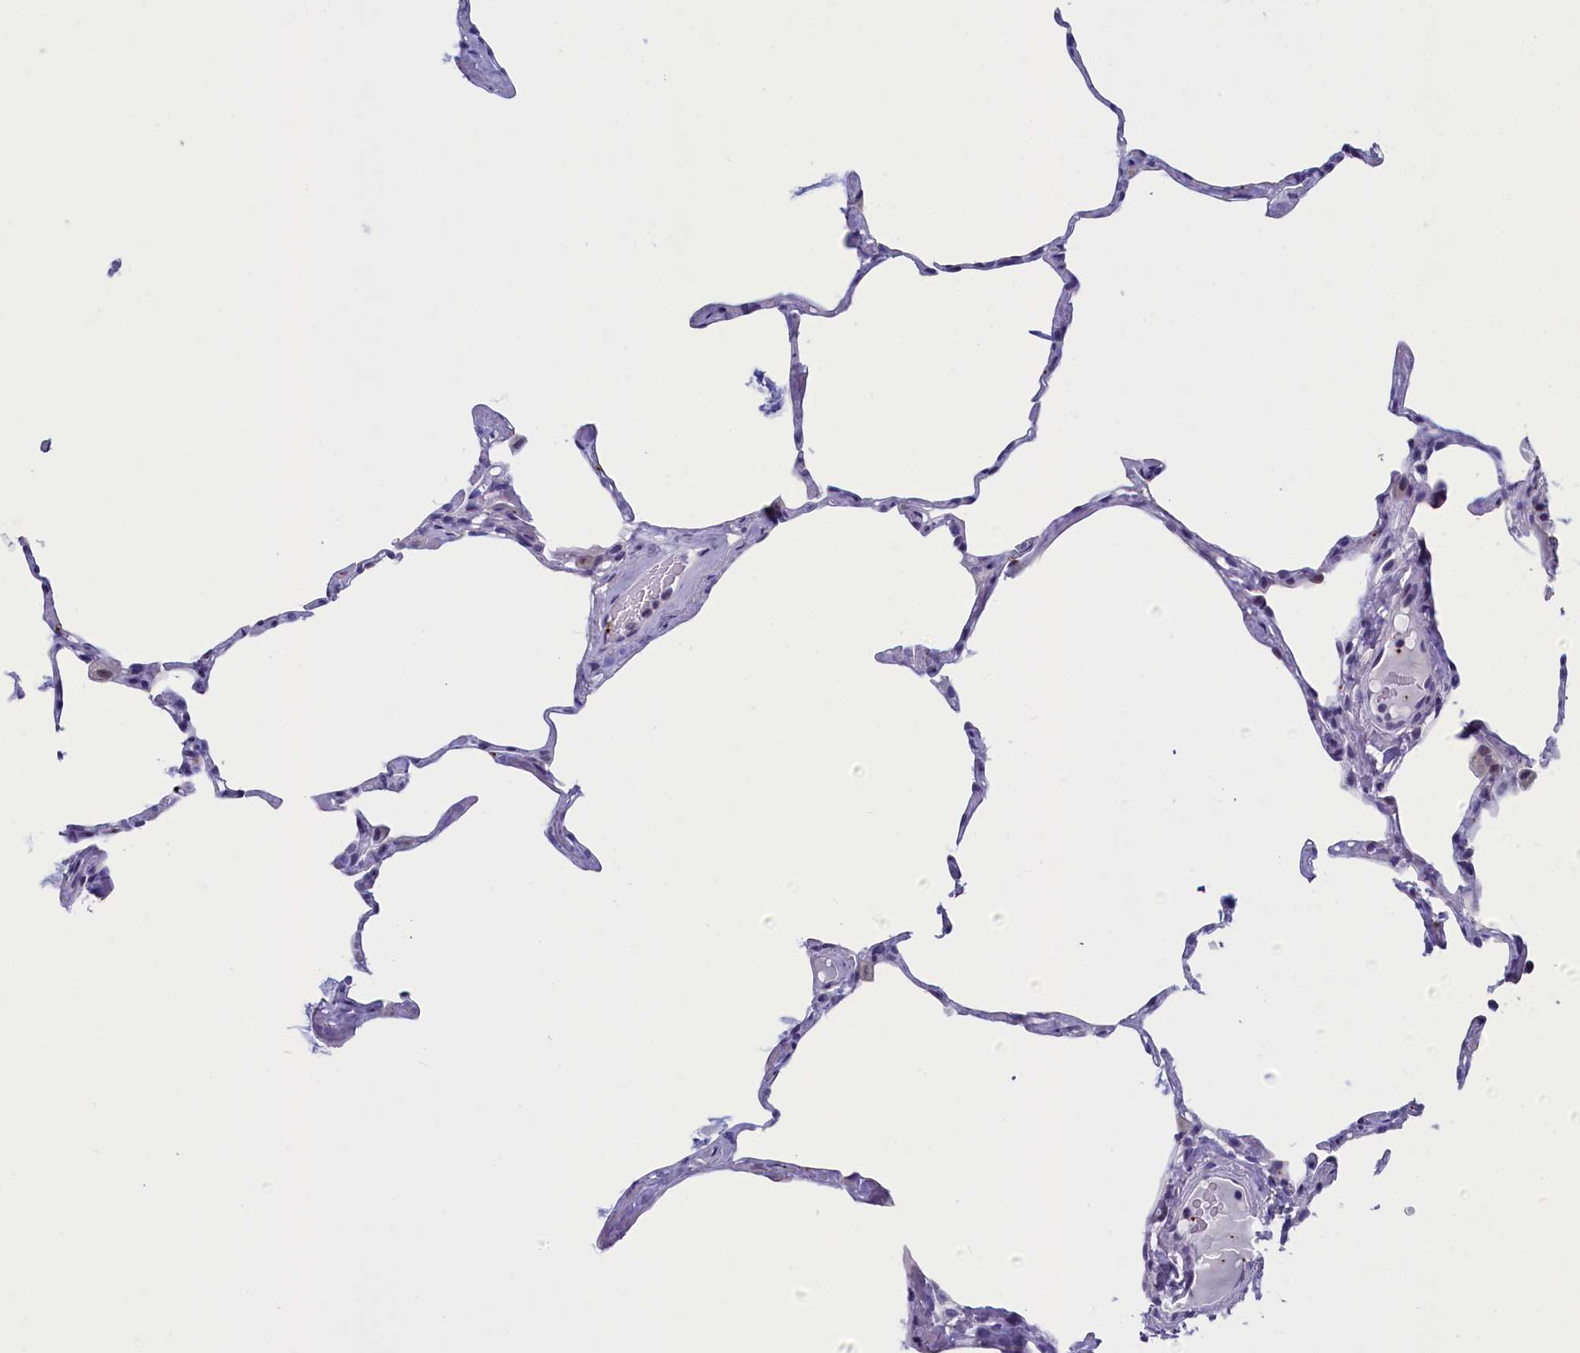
{"staining": {"intensity": "strong", "quantity": "<25%", "location": "cytoplasmic/membranous"}, "tissue": "lung", "cell_type": "Alveolar cells", "image_type": "normal", "snomed": [{"axis": "morphology", "description": "Normal tissue, NOS"}, {"axis": "topography", "description": "Lung"}], "caption": "Protein expression analysis of normal lung displays strong cytoplasmic/membranous staining in about <25% of alveolar cells.", "gene": "AIFM2", "patient": {"sex": "male", "age": 65}}